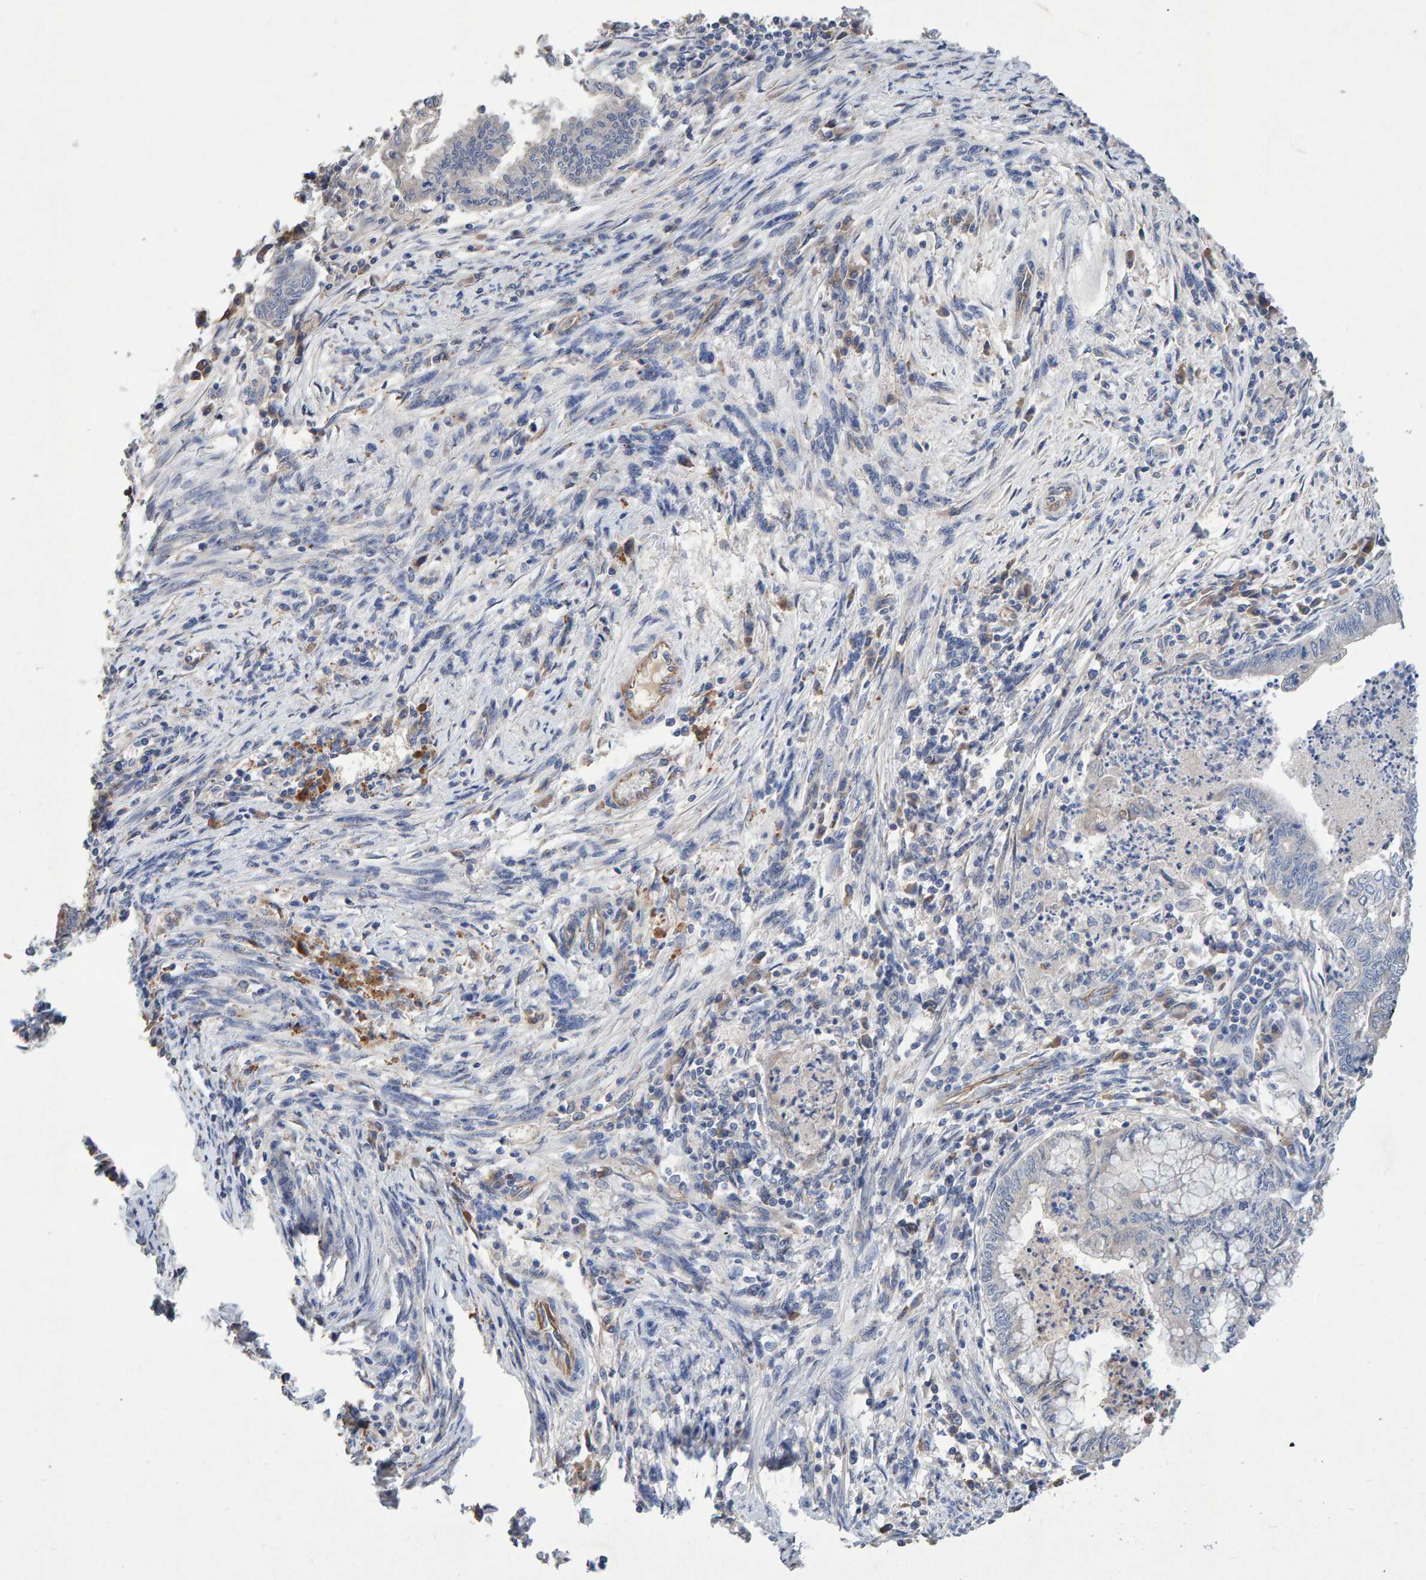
{"staining": {"intensity": "negative", "quantity": "none", "location": "none"}, "tissue": "endometrial cancer", "cell_type": "Tumor cells", "image_type": "cancer", "snomed": [{"axis": "morphology", "description": "Polyp, NOS"}, {"axis": "morphology", "description": "Adenocarcinoma, NOS"}, {"axis": "morphology", "description": "Adenoma, NOS"}, {"axis": "topography", "description": "Endometrium"}], "caption": "The IHC micrograph has no significant expression in tumor cells of endometrial cancer (polyp) tissue.", "gene": "EFR3A", "patient": {"sex": "female", "age": 79}}